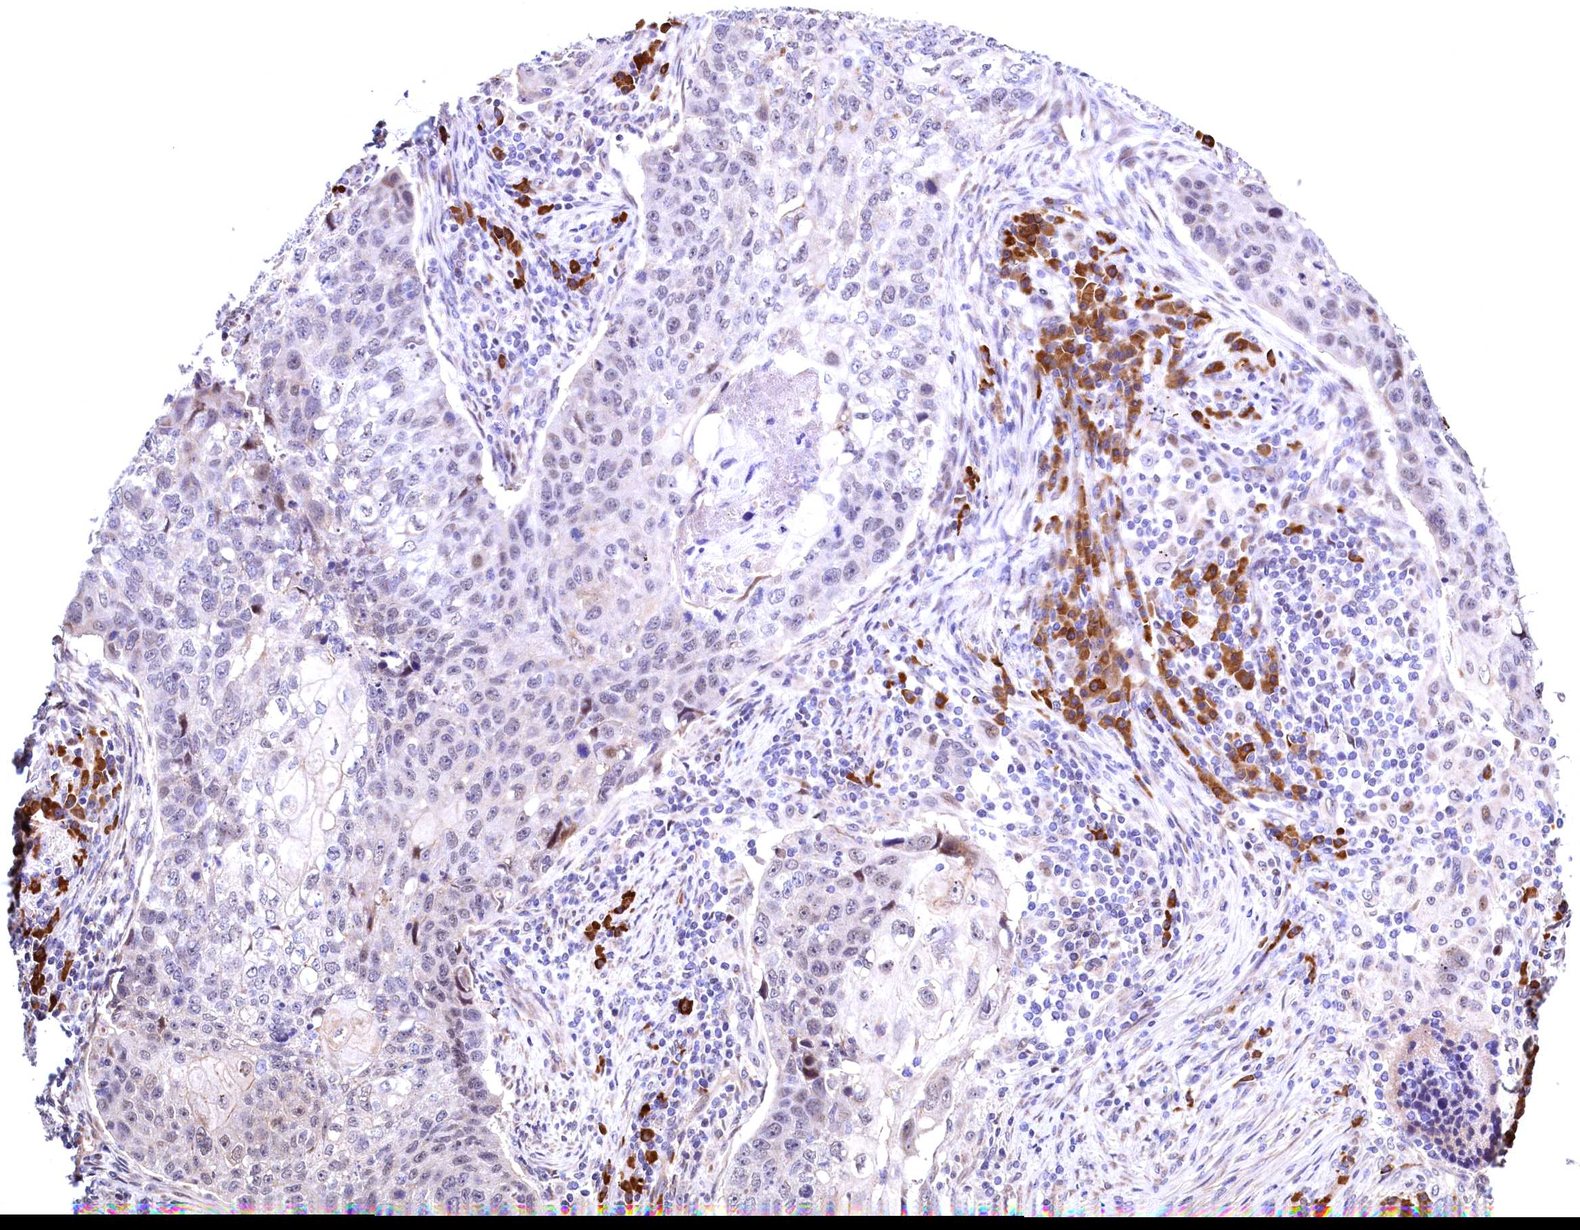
{"staining": {"intensity": "weak", "quantity": "<25%", "location": "cytoplasmic/membranous"}, "tissue": "lung cancer", "cell_type": "Tumor cells", "image_type": "cancer", "snomed": [{"axis": "morphology", "description": "Squamous cell carcinoma, NOS"}, {"axis": "topography", "description": "Lung"}], "caption": "Micrograph shows no significant protein expression in tumor cells of squamous cell carcinoma (lung).", "gene": "RBFA", "patient": {"sex": "female", "age": 63}}